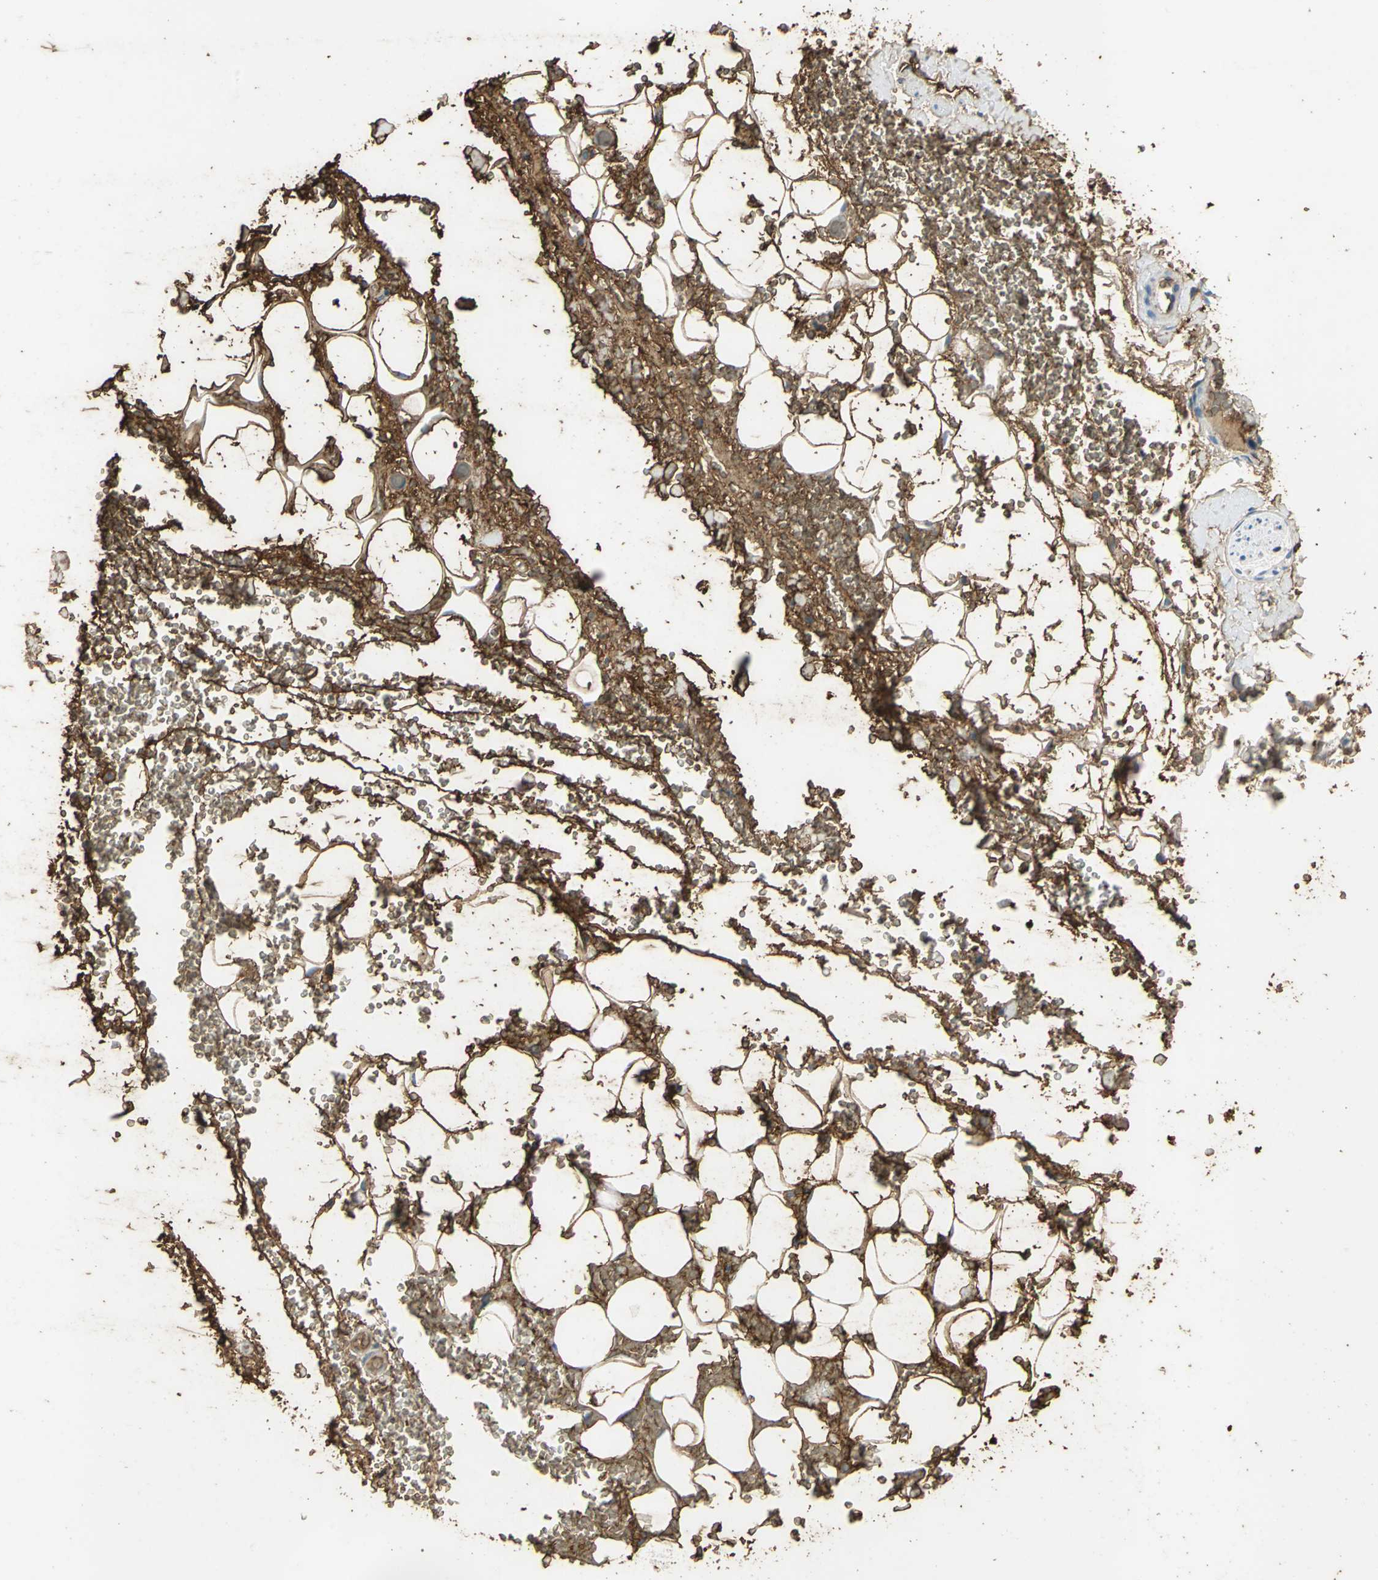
{"staining": {"intensity": "strong", "quantity": ">75%", "location": "cytoplasmic/membranous"}, "tissue": "adipose tissue", "cell_type": "Adipocytes", "image_type": "normal", "snomed": [{"axis": "morphology", "description": "Normal tissue, NOS"}, {"axis": "morphology", "description": "Inflammation, NOS"}, {"axis": "topography", "description": "Breast"}], "caption": "Human adipose tissue stained for a protein (brown) demonstrates strong cytoplasmic/membranous positive positivity in about >75% of adipocytes.", "gene": "TRAPPC2", "patient": {"sex": "female", "age": 65}}